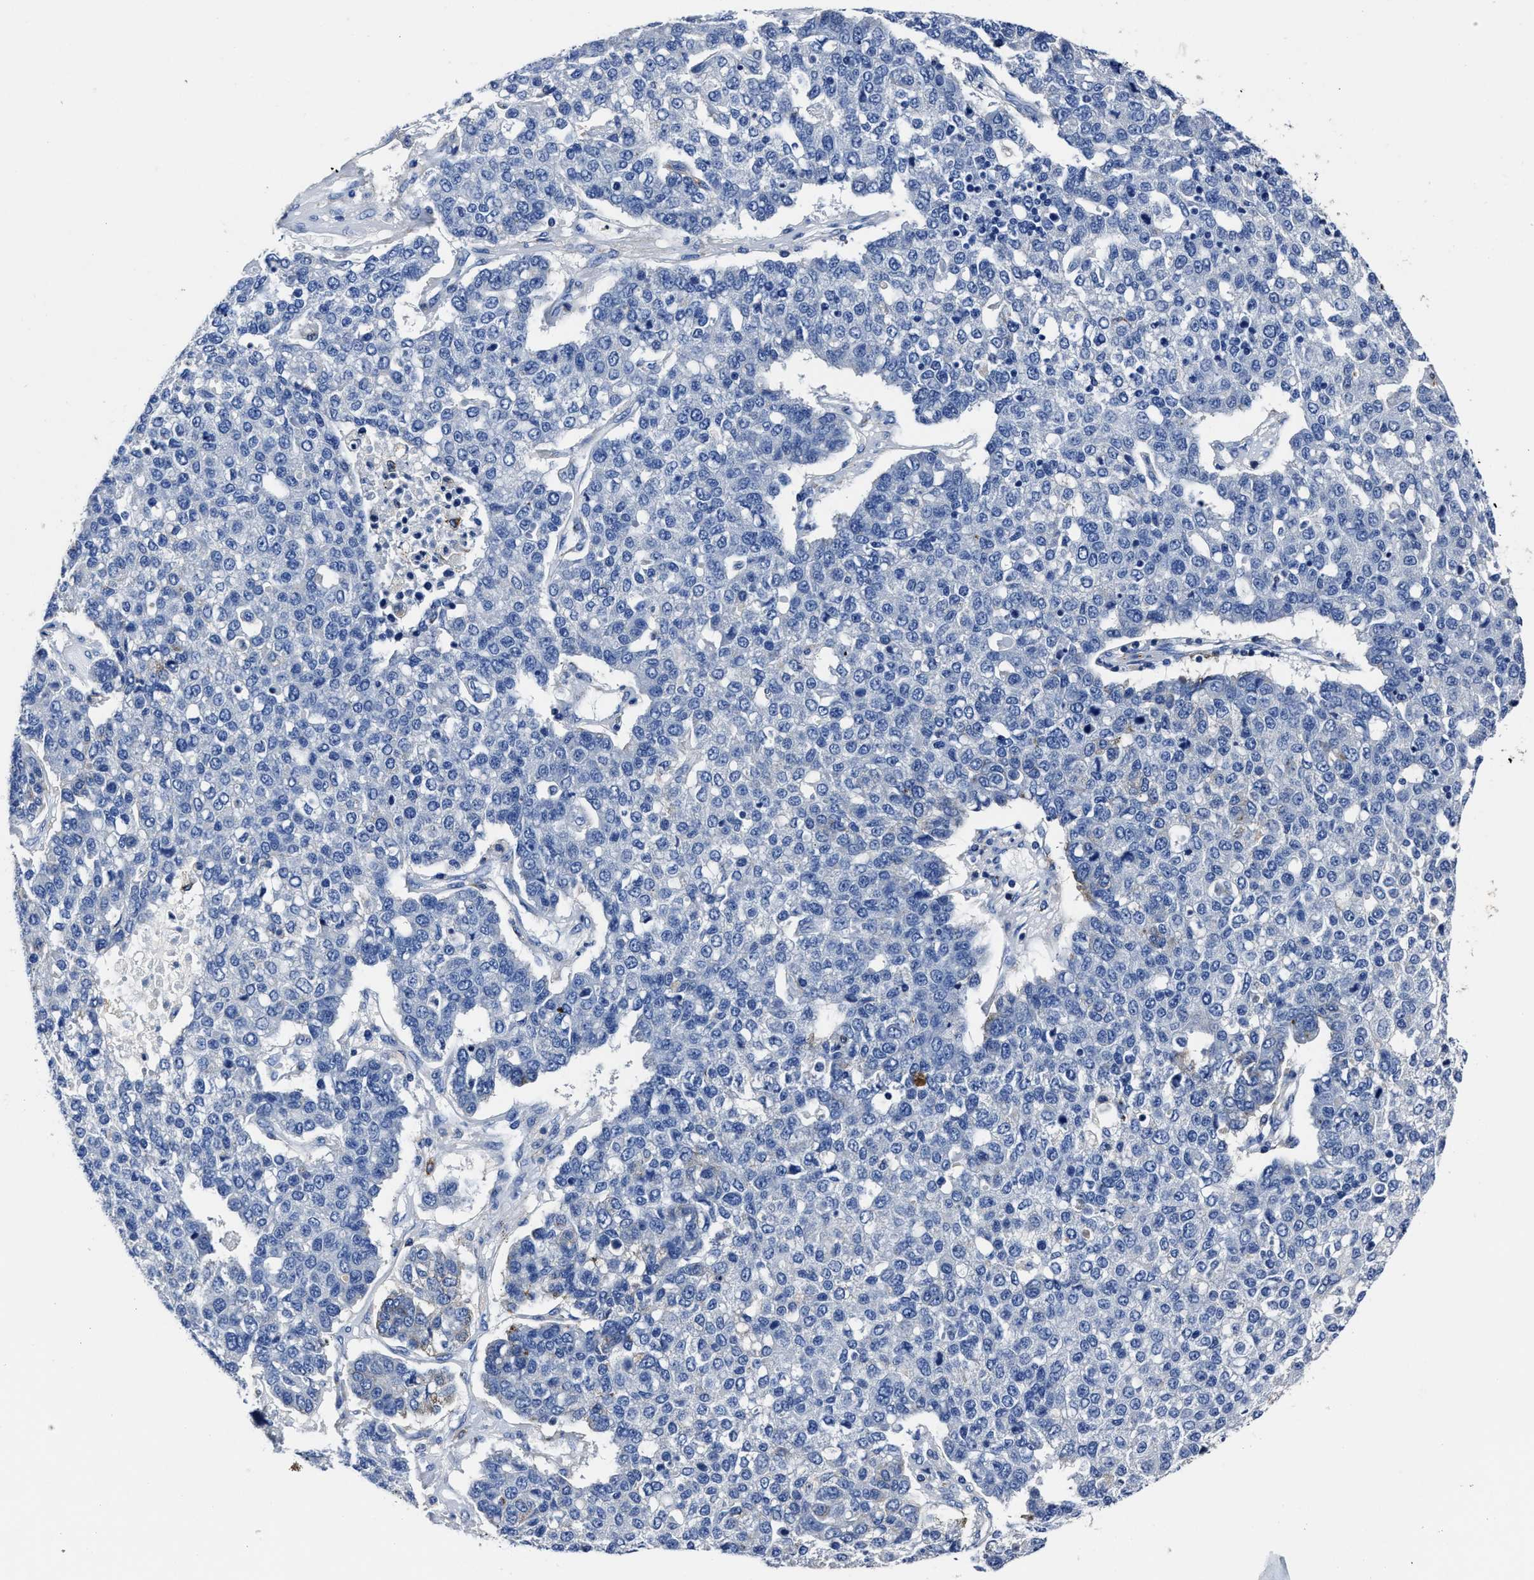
{"staining": {"intensity": "negative", "quantity": "none", "location": "none"}, "tissue": "pancreatic cancer", "cell_type": "Tumor cells", "image_type": "cancer", "snomed": [{"axis": "morphology", "description": "Adenocarcinoma, NOS"}, {"axis": "topography", "description": "Pancreas"}], "caption": "This is an immunohistochemistry photomicrograph of human pancreatic cancer. There is no positivity in tumor cells.", "gene": "LAMTOR4", "patient": {"sex": "female", "age": 61}}